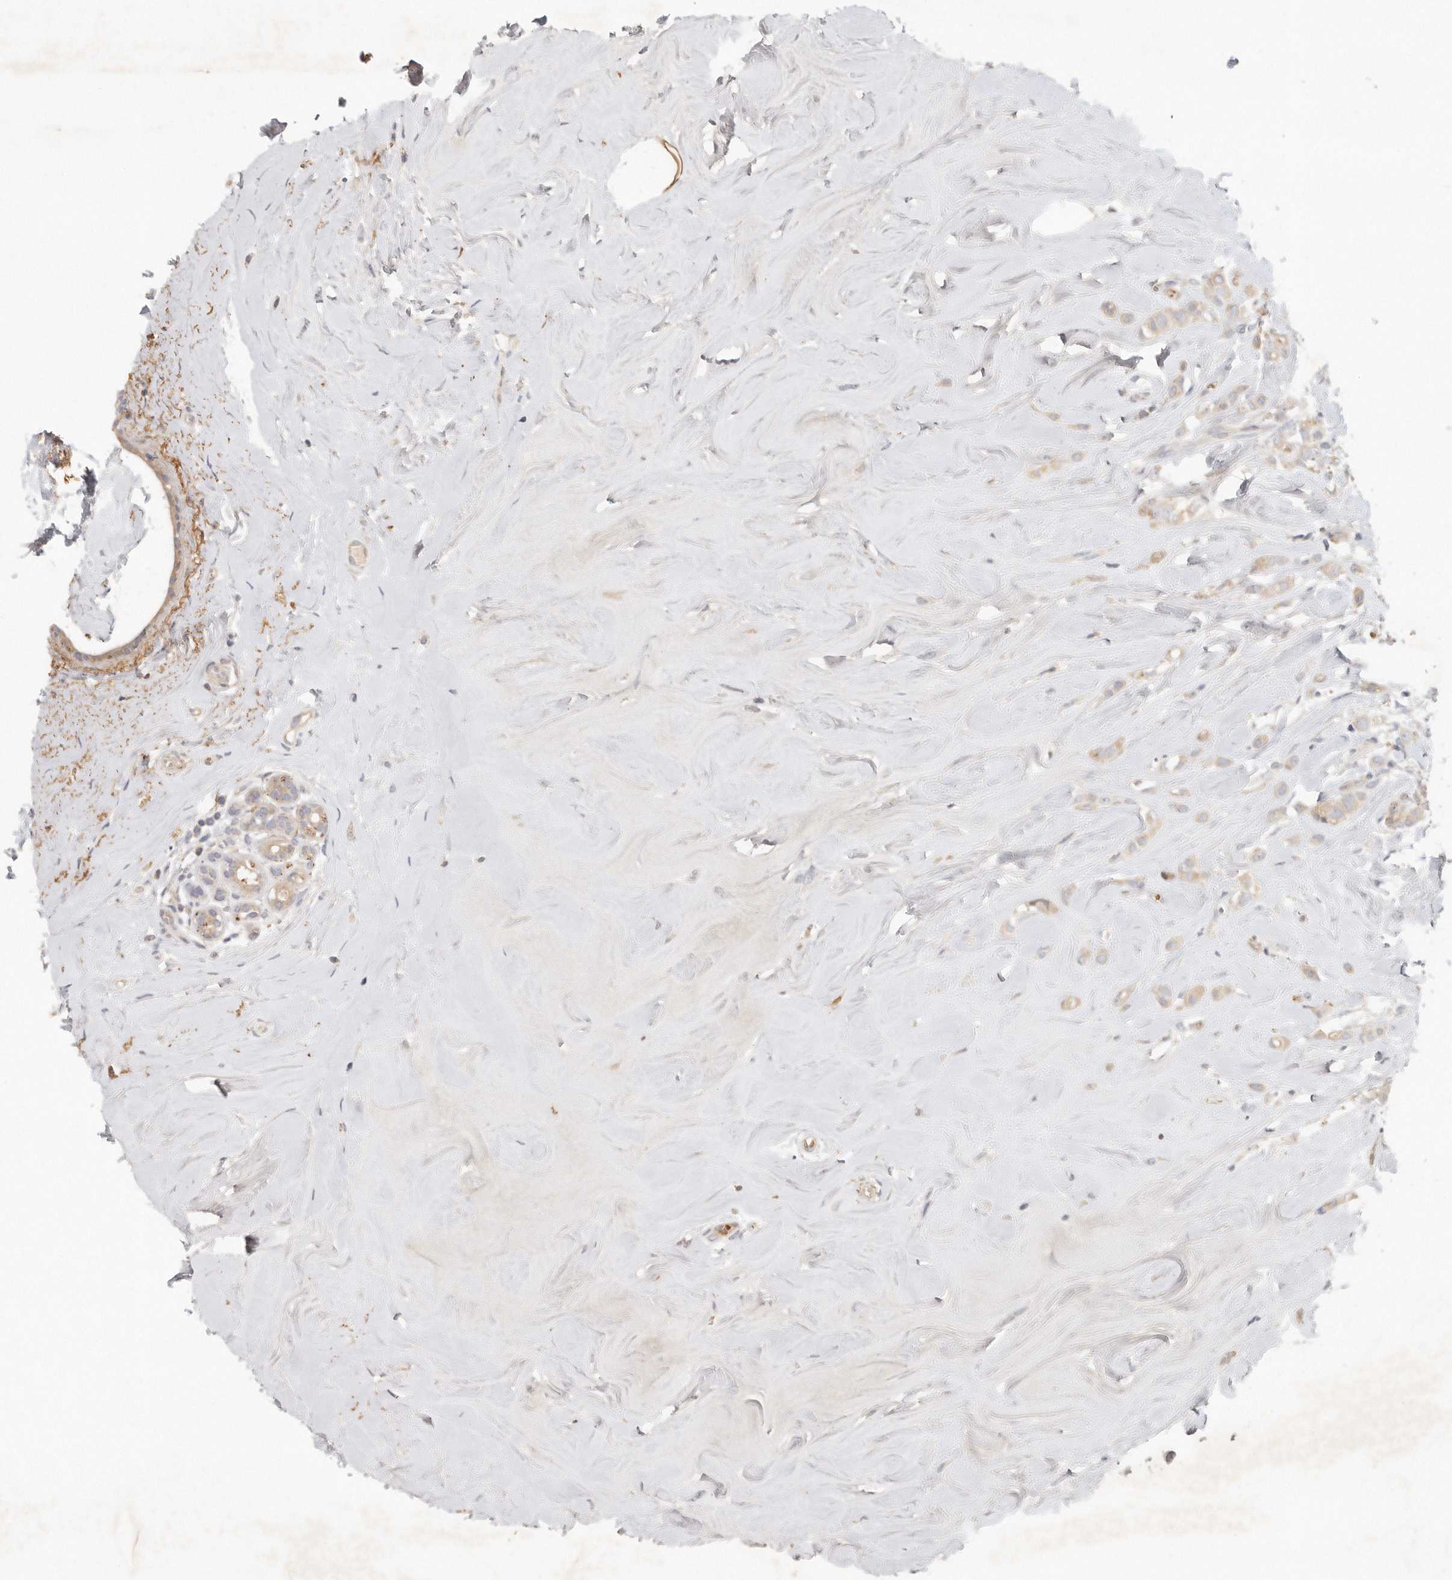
{"staining": {"intensity": "weak", "quantity": ">75%", "location": "cytoplasmic/membranous"}, "tissue": "breast cancer", "cell_type": "Tumor cells", "image_type": "cancer", "snomed": [{"axis": "morphology", "description": "Lobular carcinoma"}, {"axis": "topography", "description": "Breast"}], "caption": "The immunohistochemical stain highlights weak cytoplasmic/membranous positivity in tumor cells of breast cancer (lobular carcinoma) tissue. (Brightfield microscopy of DAB IHC at high magnification).", "gene": "CFAP298", "patient": {"sex": "female", "age": 47}}